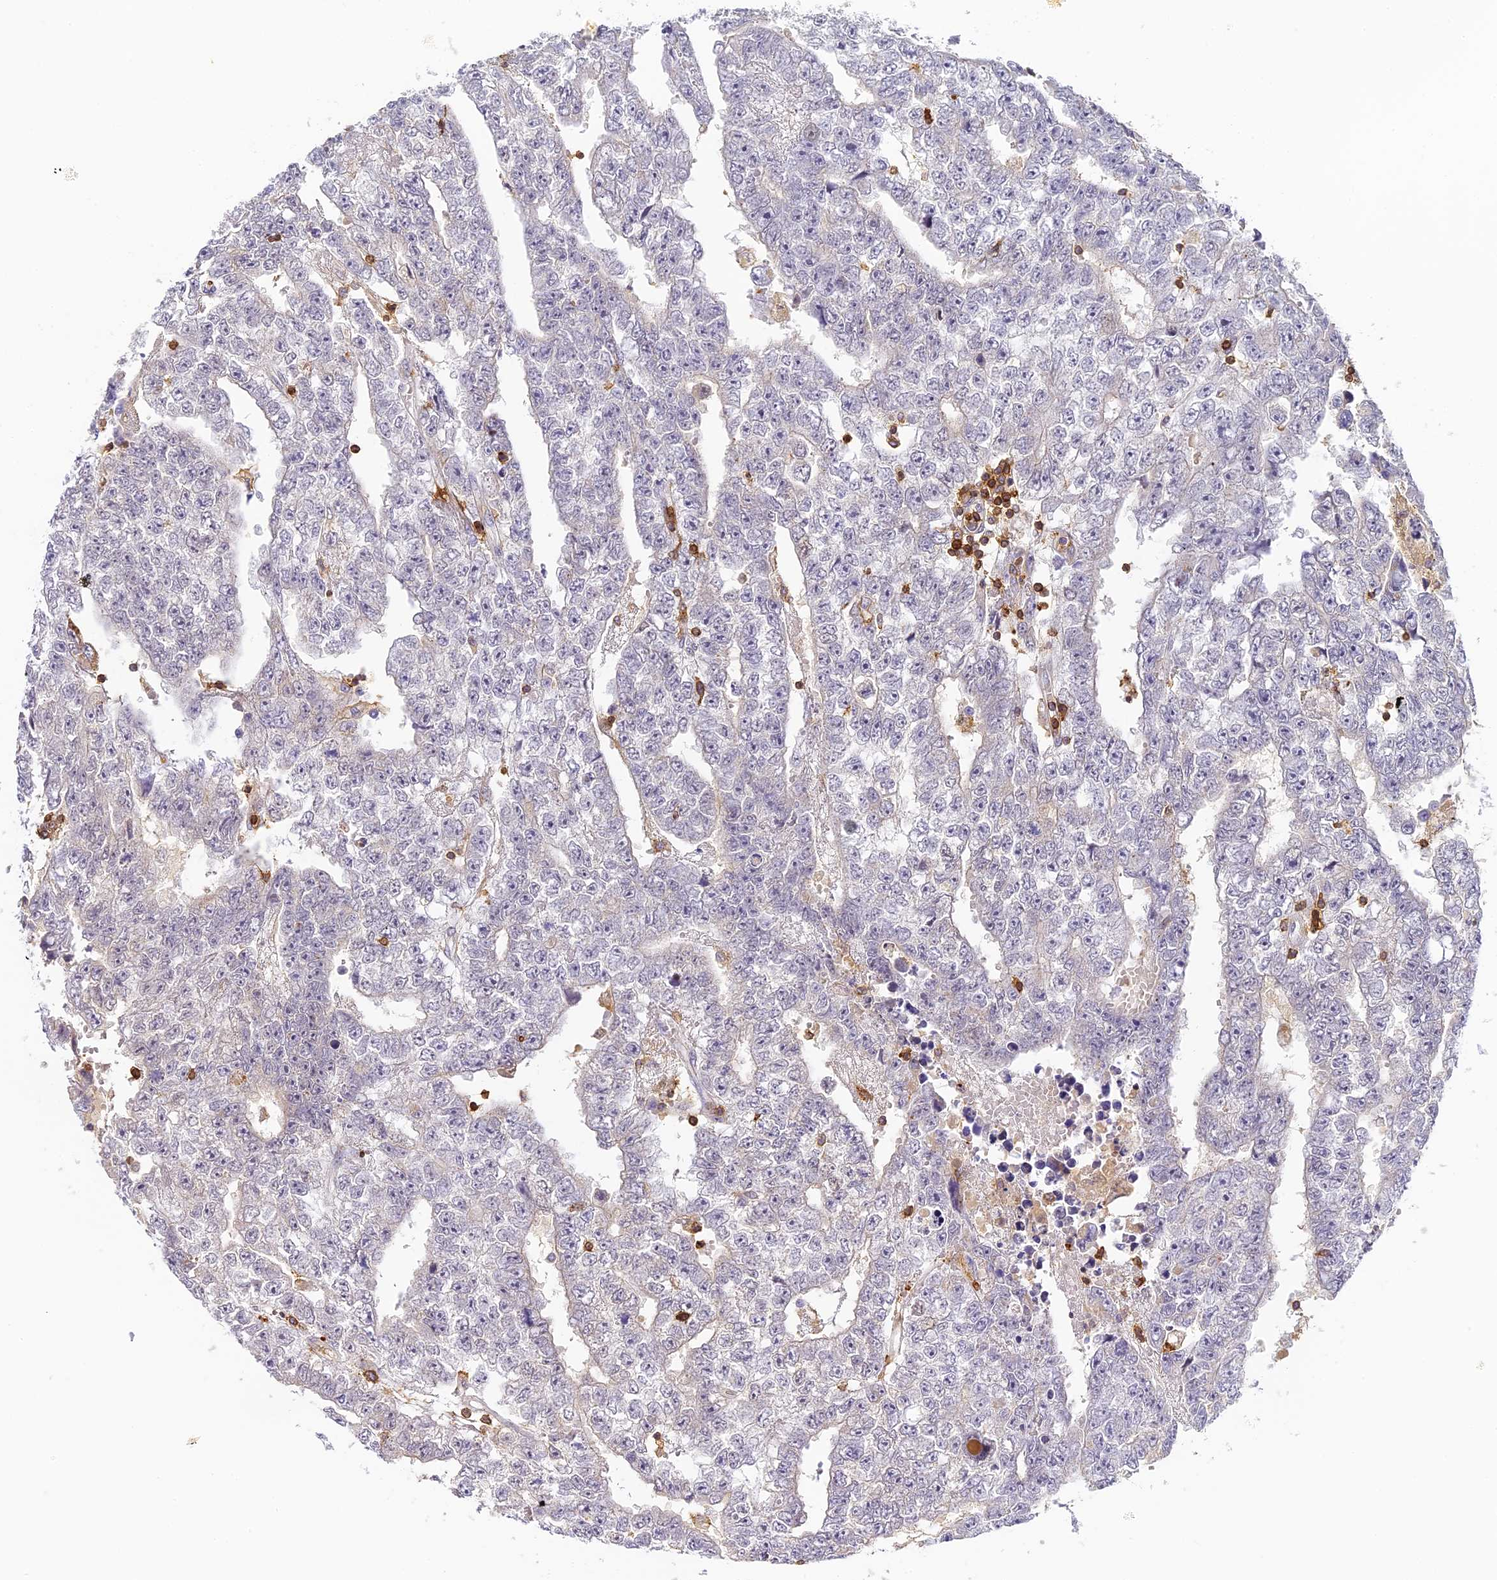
{"staining": {"intensity": "negative", "quantity": "none", "location": "none"}, "tissue": "testis cancer", "cell_type": "Tumor cells", "image_type": "cancer", "snomed": [{"axis": "morphology", "description": "Carcinoma, Embryonal, NOS"}, {"axis": "topography", "description": "Testis"}], "caption": "Testis embryonal carcinoma was stained to show a protein in brown. There is no significant positivity in tumor cells.", "gene": "FYB1", "patient": {"sex": "male", "age": 25}}